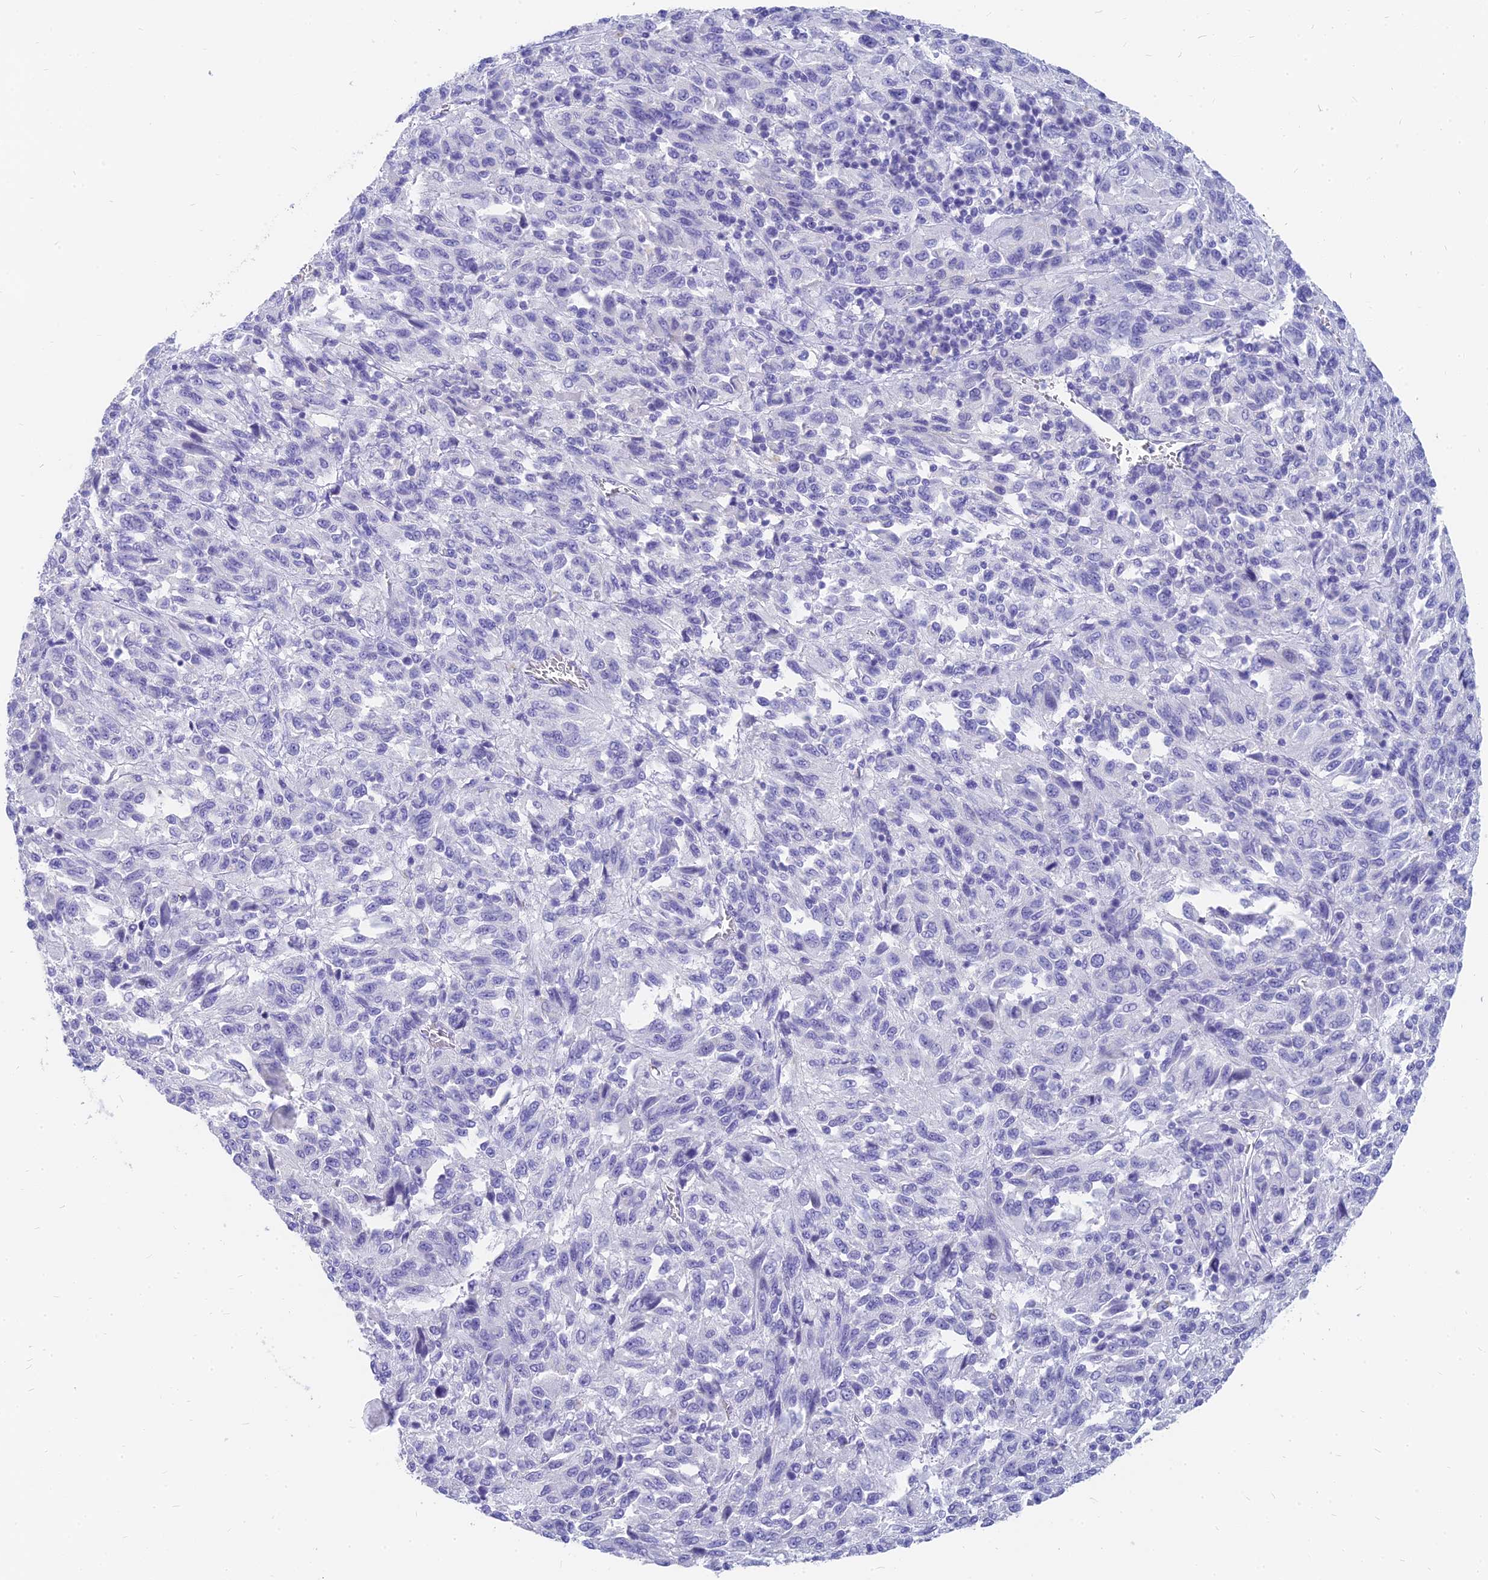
{"staining": {"intensity": "negative", "quantity": "none", "location": "none"}, "tissue": "melanoma", "cell_type": "Tumor cells", "image_type": "cancer", "snomed": [{"axis": "morphology", "description": "Malignant melanoma, Metastatic site"}, {"axis": "topography", "description": "Lung"}], "caption": "DAB (3,3'-diaminobenzidine) immunohistochemical staining of human melanoma shows no significant expression in tumor cells.", "gene": "SLC36A2", "patient": {"sex": "male", "age": 64}}